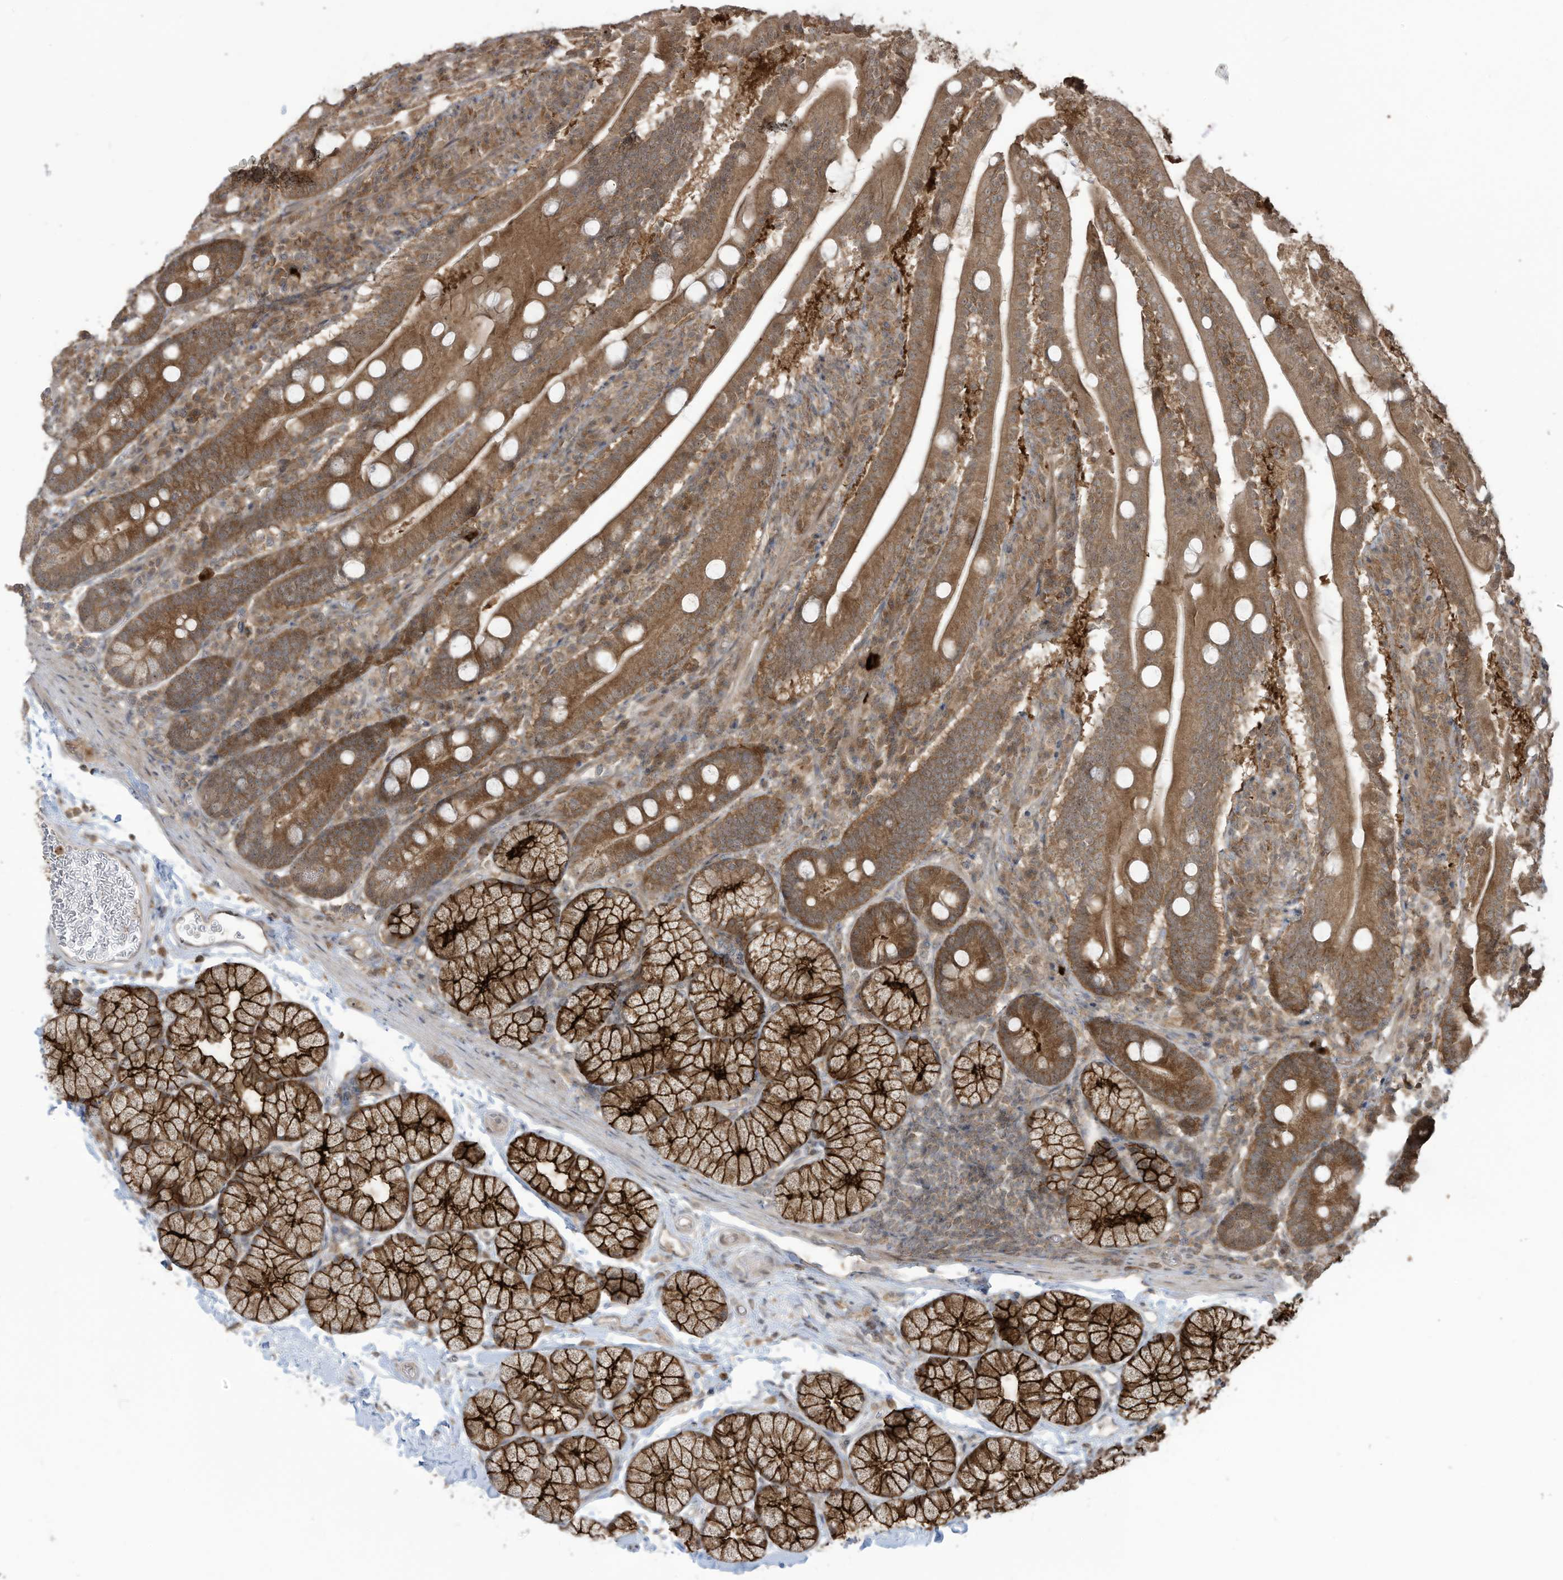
{"staining": {"intensity": "moderate", "quantity": ">75%", "location": "cytoplasmic/membranous"}, "tissue": "duodenum", "cell_type": "Glandular cells", "image_type": "normal", "snomed": [{"axis": "morphology", "description": "Normal tissue, NOS"}, {"axis": "topography", "description": "Duodenum"}], "caption": "Immunohistochemical staining of benign duodenum exhibits medium levels of moderate cytoplasmic/membranous positivity in approximately >75% of glandular cells.", "gene": "CARF", "patient": {"sex": "male", "age": 35}}